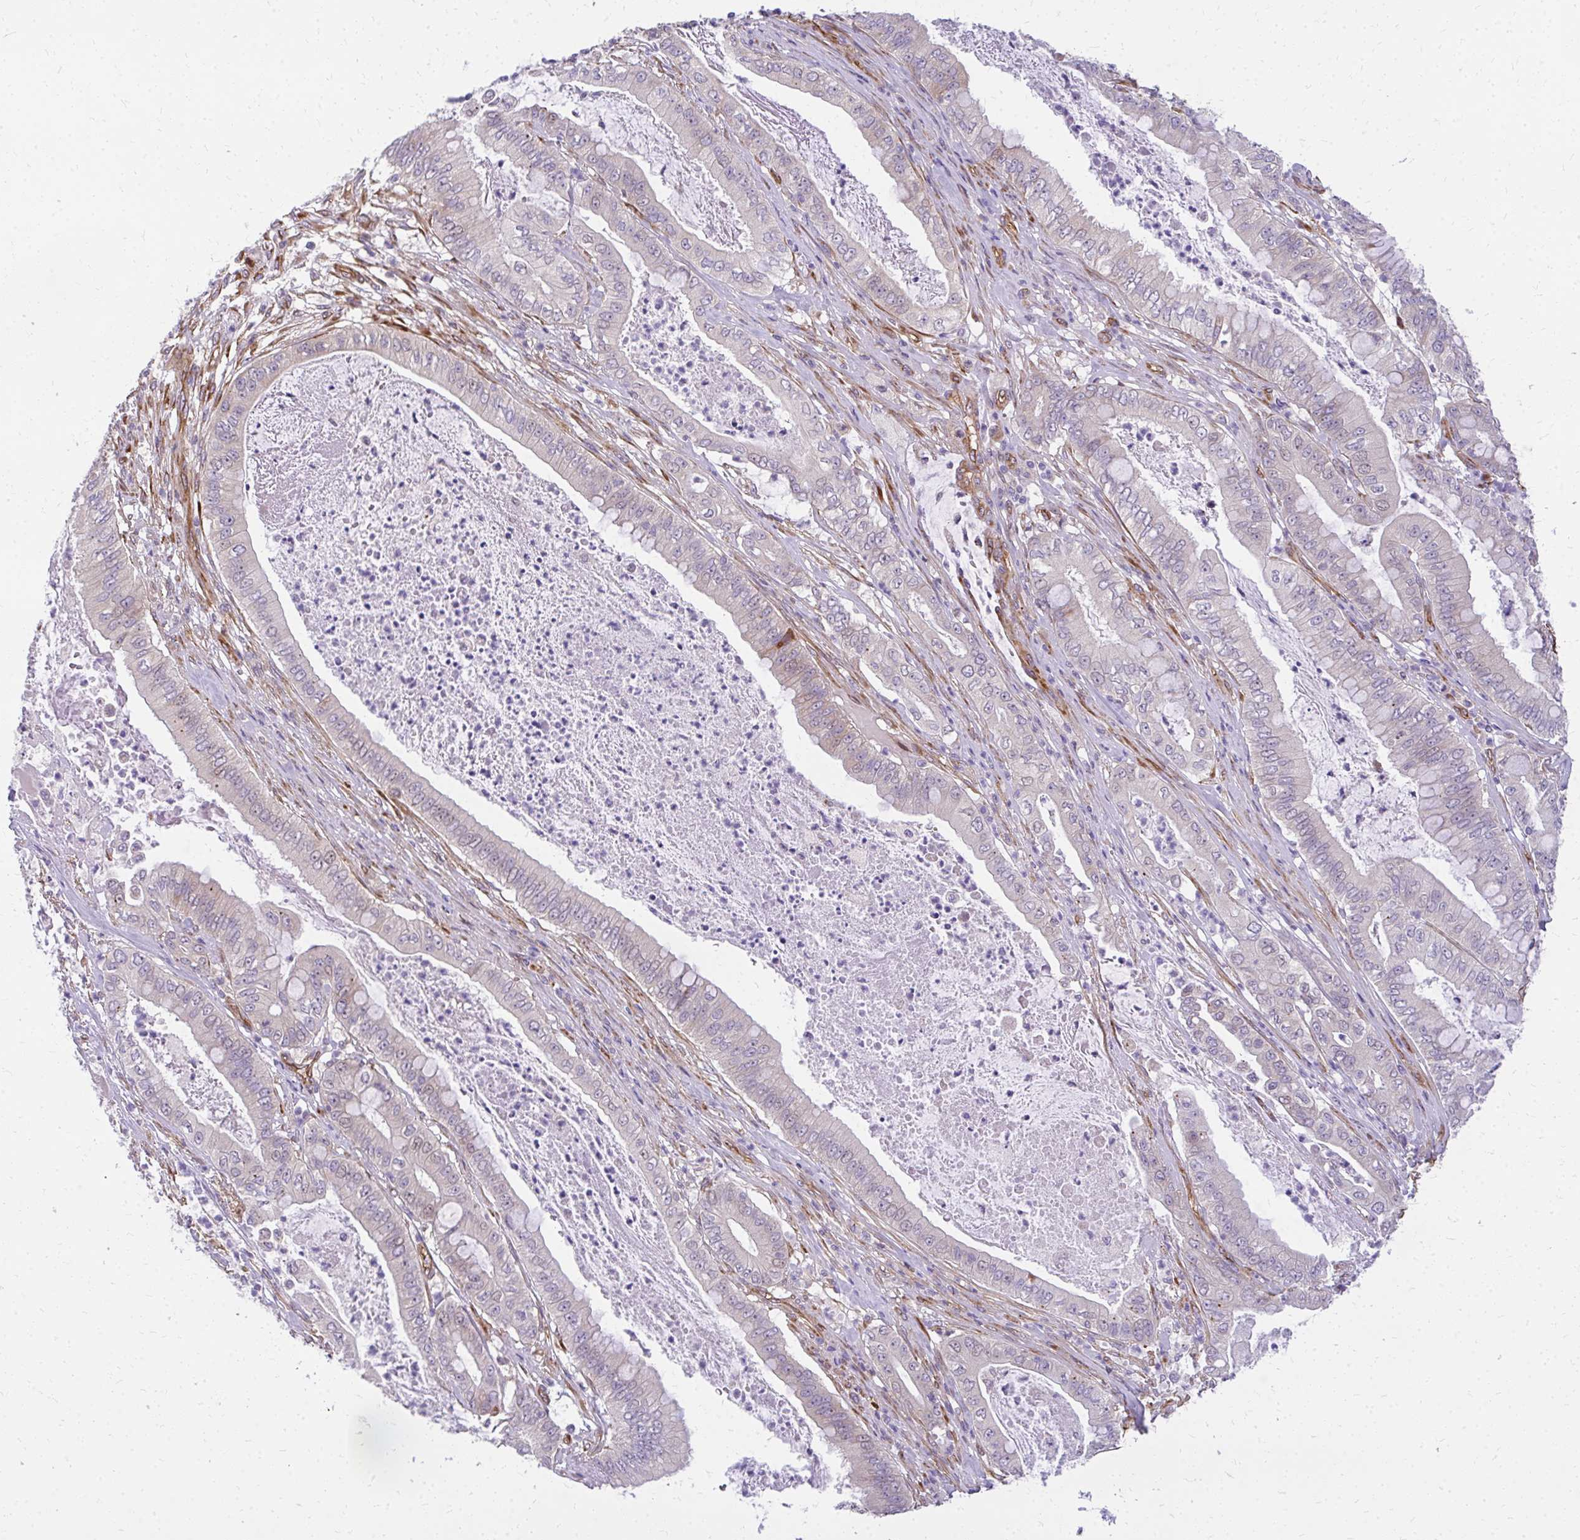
{"staining": {"intensity": "negative", "quantity": "none", "location": "none"}, "tissue": "pancreatic cancer", "cell_type": "Tumor cells", "image_type": "cancer", "snomed": [{"axis": "morphology", "description": "Adenocarcinoma, NOS"}, {"axis": "topography", "description": "Pancreas"}], "caption": "This is an immunohistochemistry image of adenocarcinoma (pancreatic). There is no positivity in tumor cells.", "gene": "RSKR", "patient": {"sex": "male", "age": 71}}